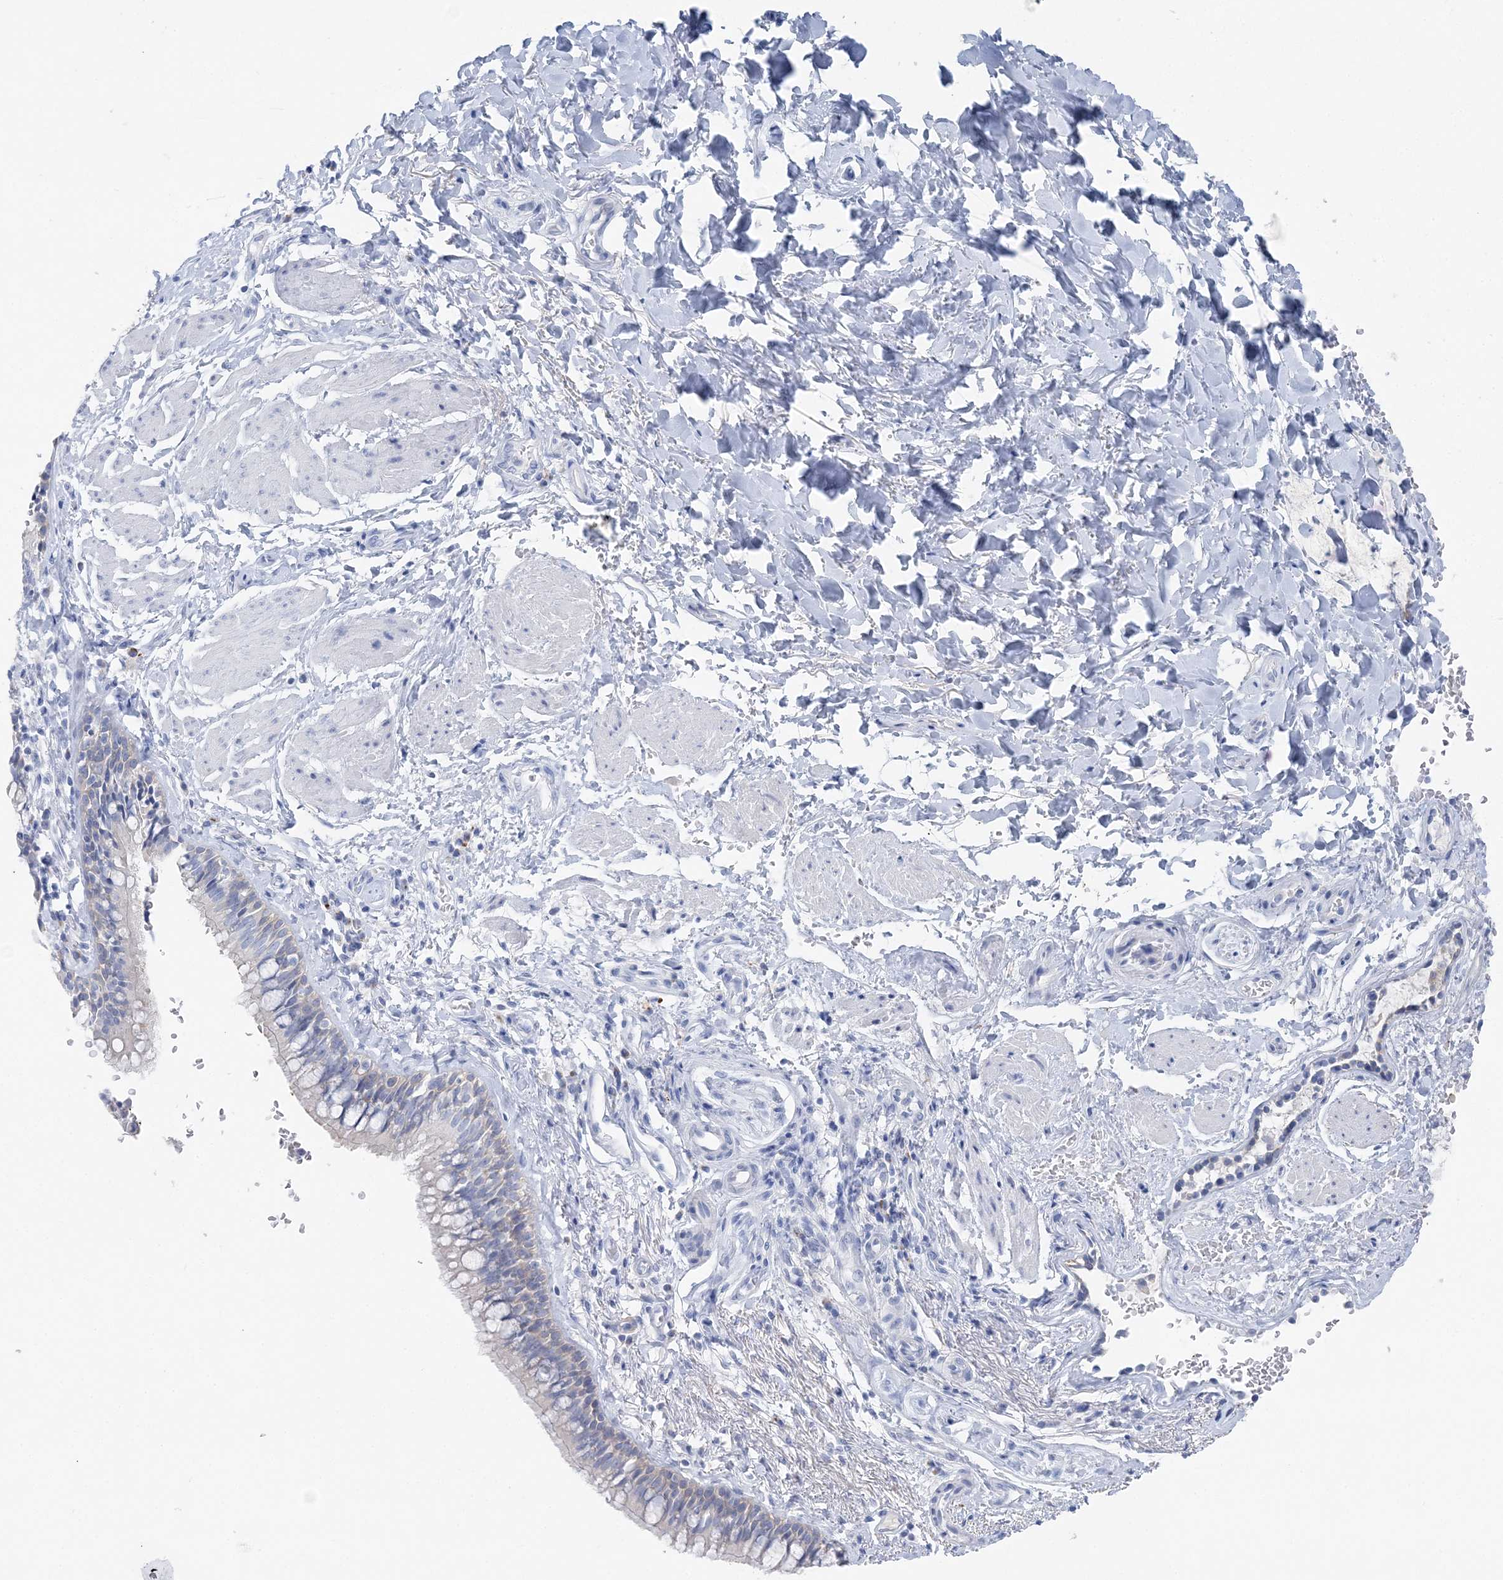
{"staining": {"intensity": "negative", "quantity": "none", "location": "none"}, "tissue": "bronchus", "cell_type": "Respiratory epithelial cells", "image_type": "normal", "snomed": [{"axis": "morphology", "description": "Normal tissue, NOS"}, {"axis": "topography", "description": "Cartilage tissue"}, {"axis": "topography", "description": "Bronchus"}], "caption": "The photomicrograph reveals no significant expression in respiratory epithelial cells of bronchus. (DAB IHC, high magnification).", "gene": "SLC5A6", "patient": {"sex": "female", "age": 36}}